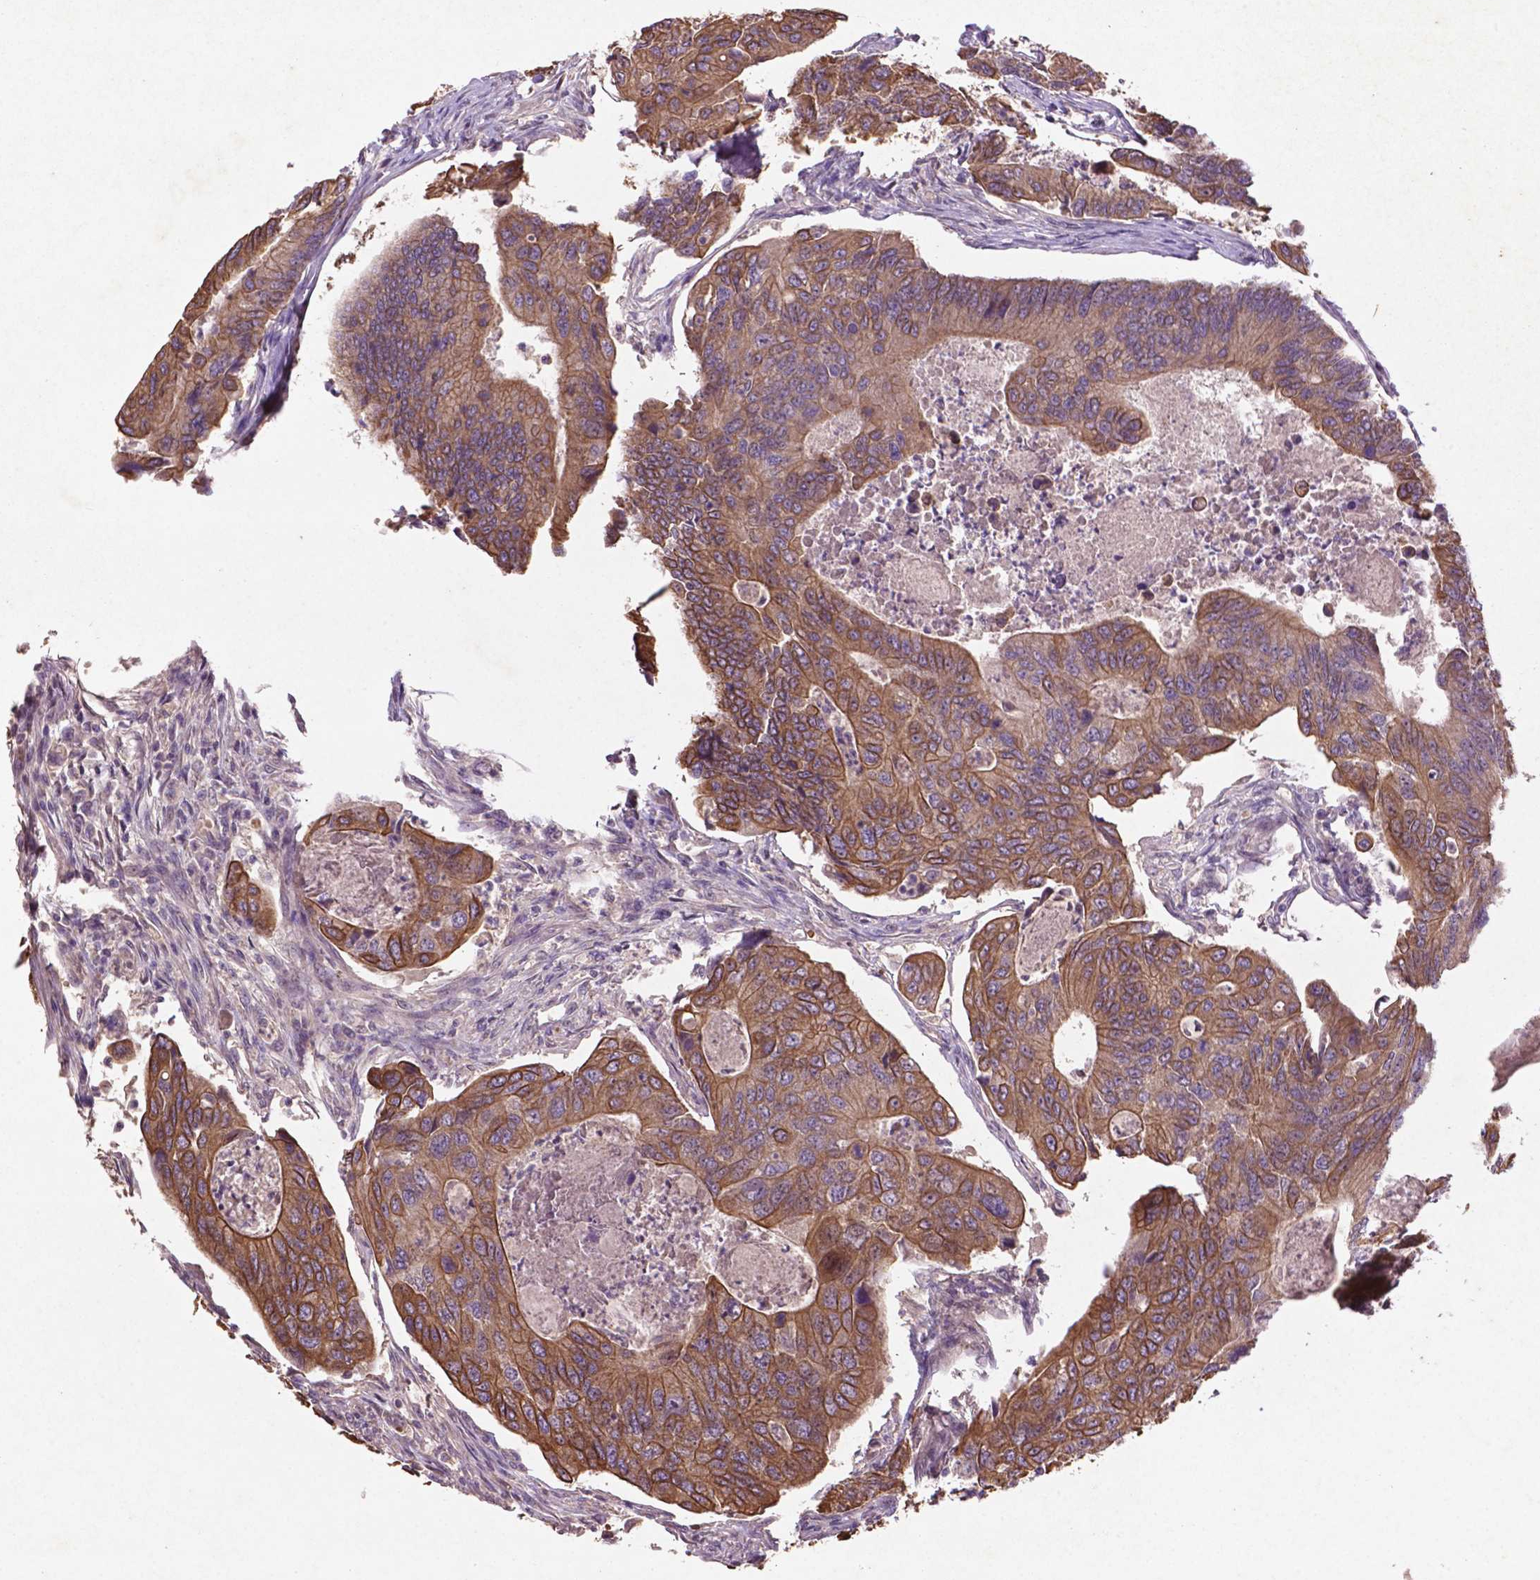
{"staining": {"intensity": "moderate", "quantity": ">75%", "location": "cytoplasmic/membranous"}, "tissue": "colorectal cancer", "cell_type": "Tumor cells", "image_type": "cancer", "snomed": [{"axis": "morphology", "description": "Adenocarcinoma, NOS"}, {"axis": "topography", "description": "Colon"}], "caption": "Protein staining of colorectal adenocarcinoma tissue displays moderate cytoplasmic/membranous staining in approximately >75% of tumor cells. Using DAB (brown) and hematoxylin (blue) stains, captured at high magnification using brightfield microscopy.", "gene": "COQ2", "patient": {"sex": "female", "age": 67}}